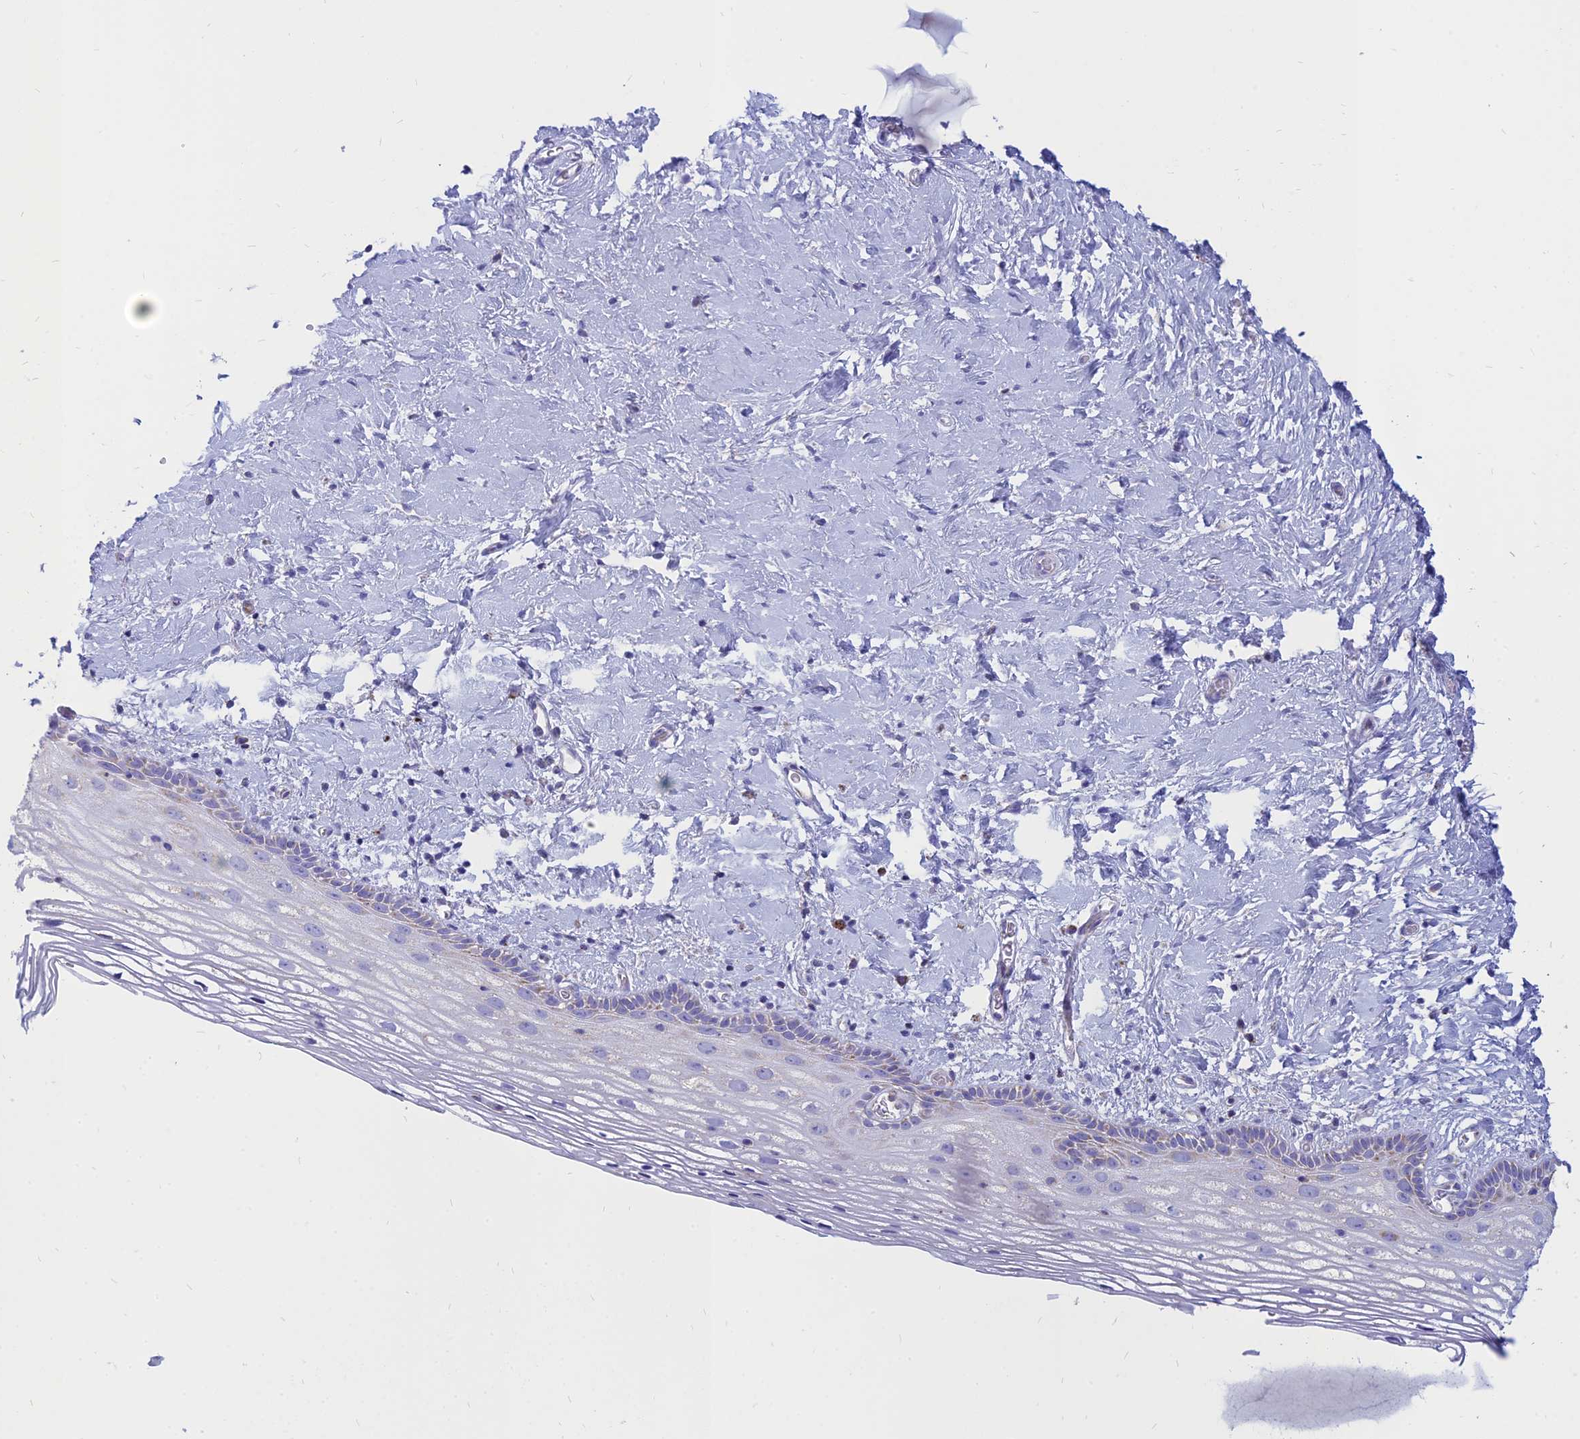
{"staining": {"intensity": "moderate", "quantity": "25%-75%", "location": "cytoplasmic/membranous"}, "tissue": "vagina", "cell_type": "Squamous epithelial cells", "image_type": "normal", "snomed": [{"axis": "morphology", "description": "Normal tissue, NOS"}, {"axis": "morphology", "description": "Adenocarcinoma, NOS"}, {"axis": "topography", "description": "Rectum"}, {"axis": "topography", "description": "Vagina"}], "caption": "The micrograph shows immunohistochemical staining of normal vagina. There is moderate cytoplasmic/membranous positivity is present in approximately 25%-75% of squamous epithelial cells. The staining is performed using DAB (3,3'-diaminobenzidine) brown chromogen to label protein expression. The nuclei are counter-stained blue using hematoxylin.", "gene": "PACC1", "patient": {"sex": "female", "age": 71}}